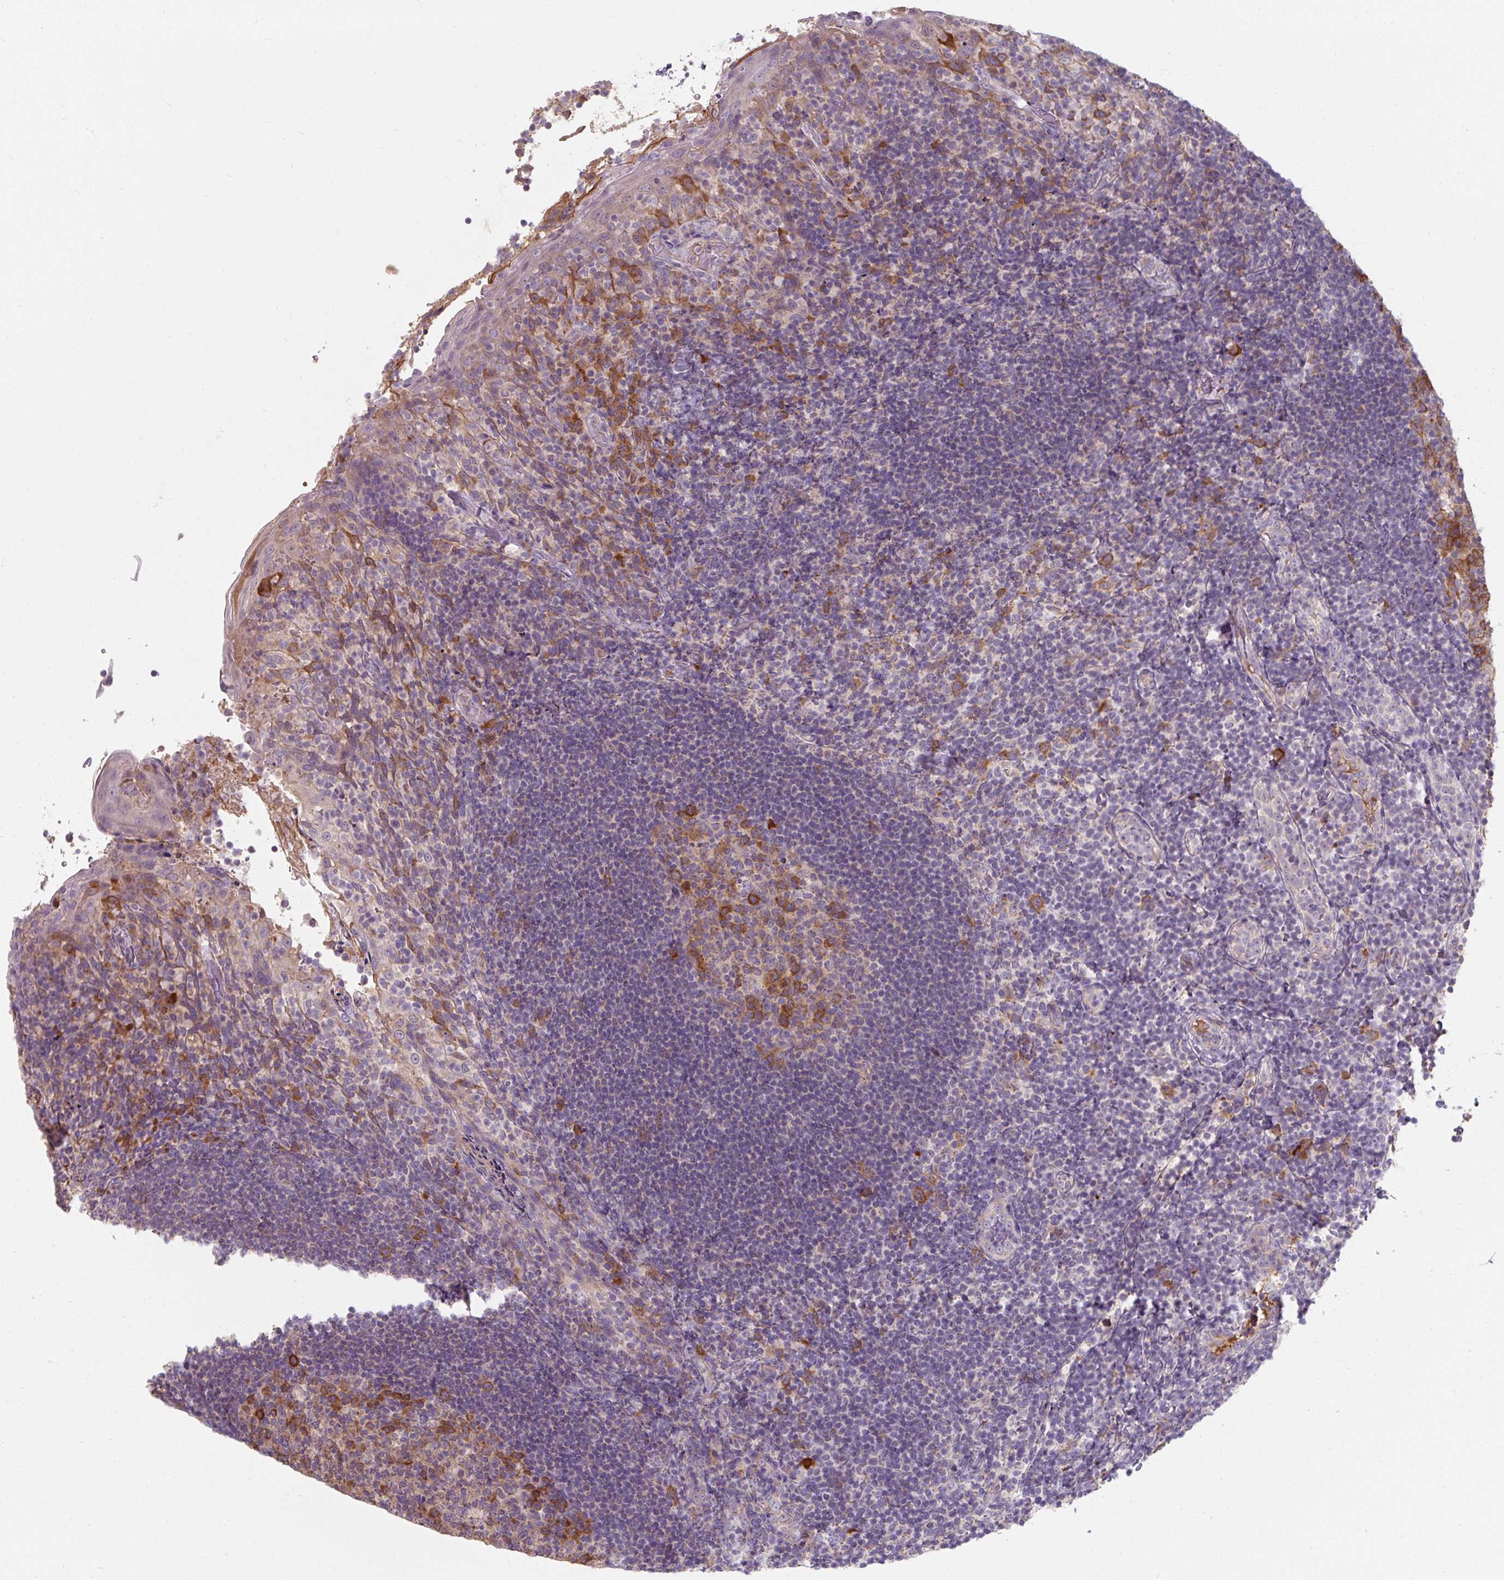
{"staining": {"intensity": "moderate", "quantity": "<25%", "location": "cytoplasmic/membranous"}, "tissue": "tonsil", "cell_type": "Germinal center cells", "image_type": "normal", "snomed": [{"axis": "morphology", "description": "Normal tissue, NOS"}, {"axis": "topography", "description": "Tonsil"}], "caption": "Immunohistochemistry (IHC) histopathology image of normal tonsil stained for a protein (brown), which demonstrates low levels of moderate cytoplasmic/membranous positivity in approximately <25% of germinal center cells.", "gene": "TSEN54", "patient": {"sex": "female", "age": 10}}